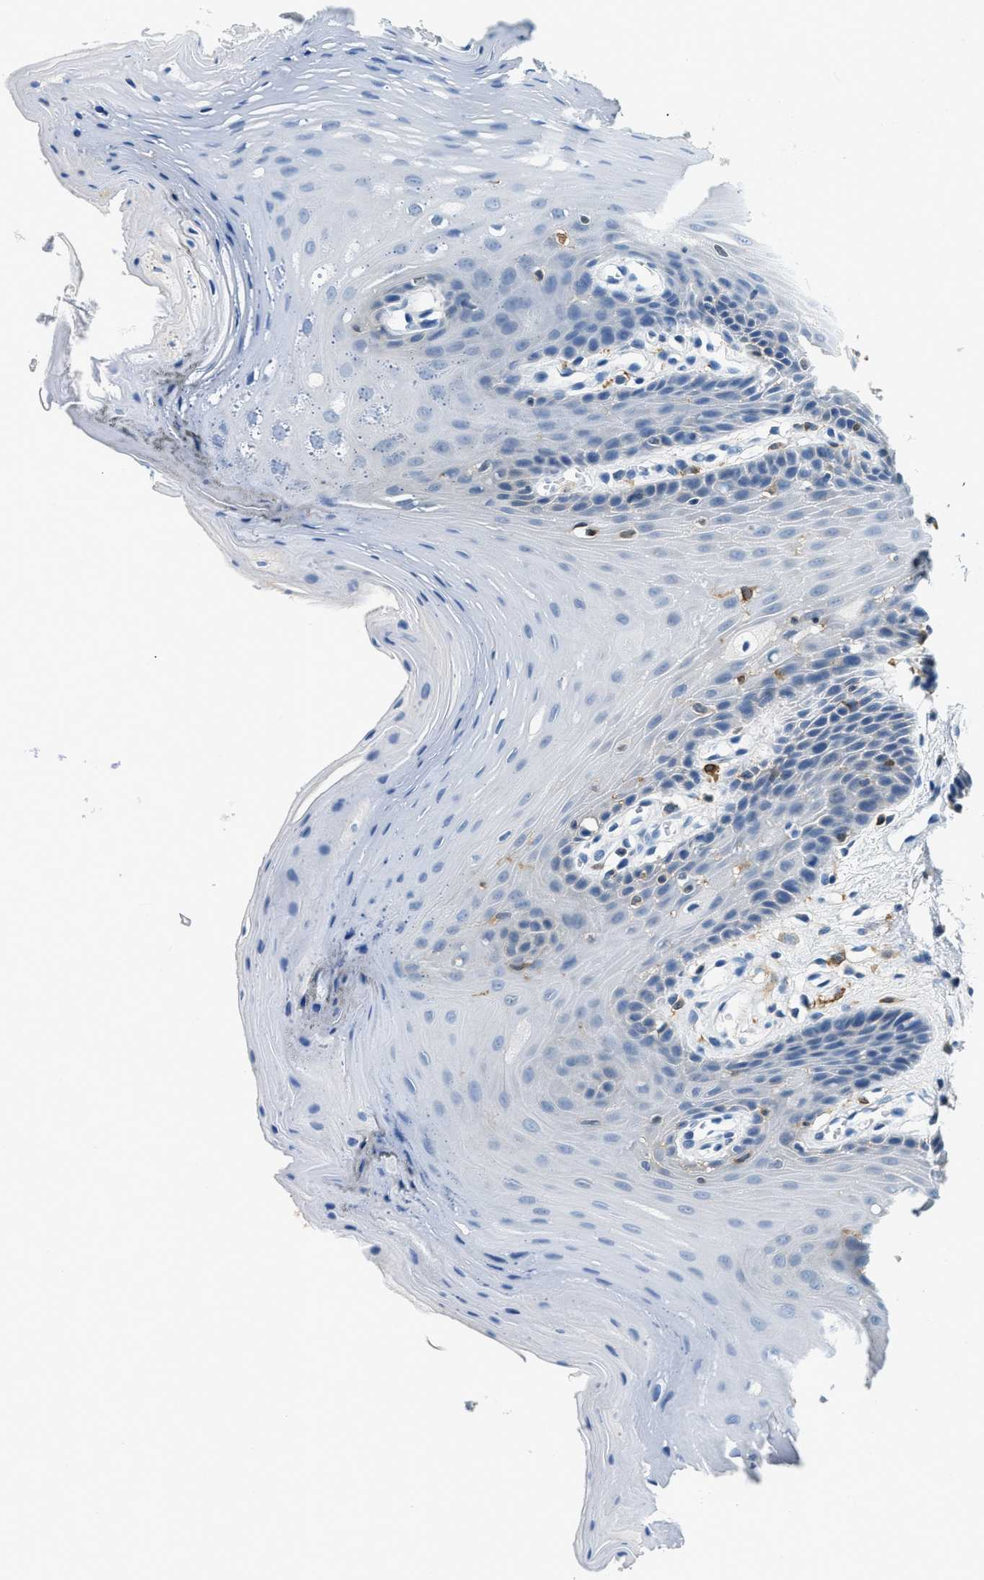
{"staining": {"intensity": "moderate", "quantity": "<25%", "location": "cytoplasmic/membranous"}, "tissue": "oral mucosa", "cell_type": "Squamous epithelial cells", "image_type": "normal", "snomed": [{"axis": "morphology", "description": "Normal tissue, NOS"}, {"axis": "morphology", "description": "Squamous cell carcinoma, NOS"}, {"axis": "topography", "description": "Oral tissue"}, {"axis": "topography", "description": "Head-Neck"}], "caption": "An IHC micrograph of normal tissue is shown. Protein staining in brown labels moderate cytoplasmic/membranous positivity in oral mucosa within squamous epithelial cells. Using DAB (3,3'-diaminobenzidine) (brown) and hematoxylin (blue) stains, captured at high magnification using brightfield microscopy.", "gene": "CAPG", "patient": {"sex": "male", "age": 71}}